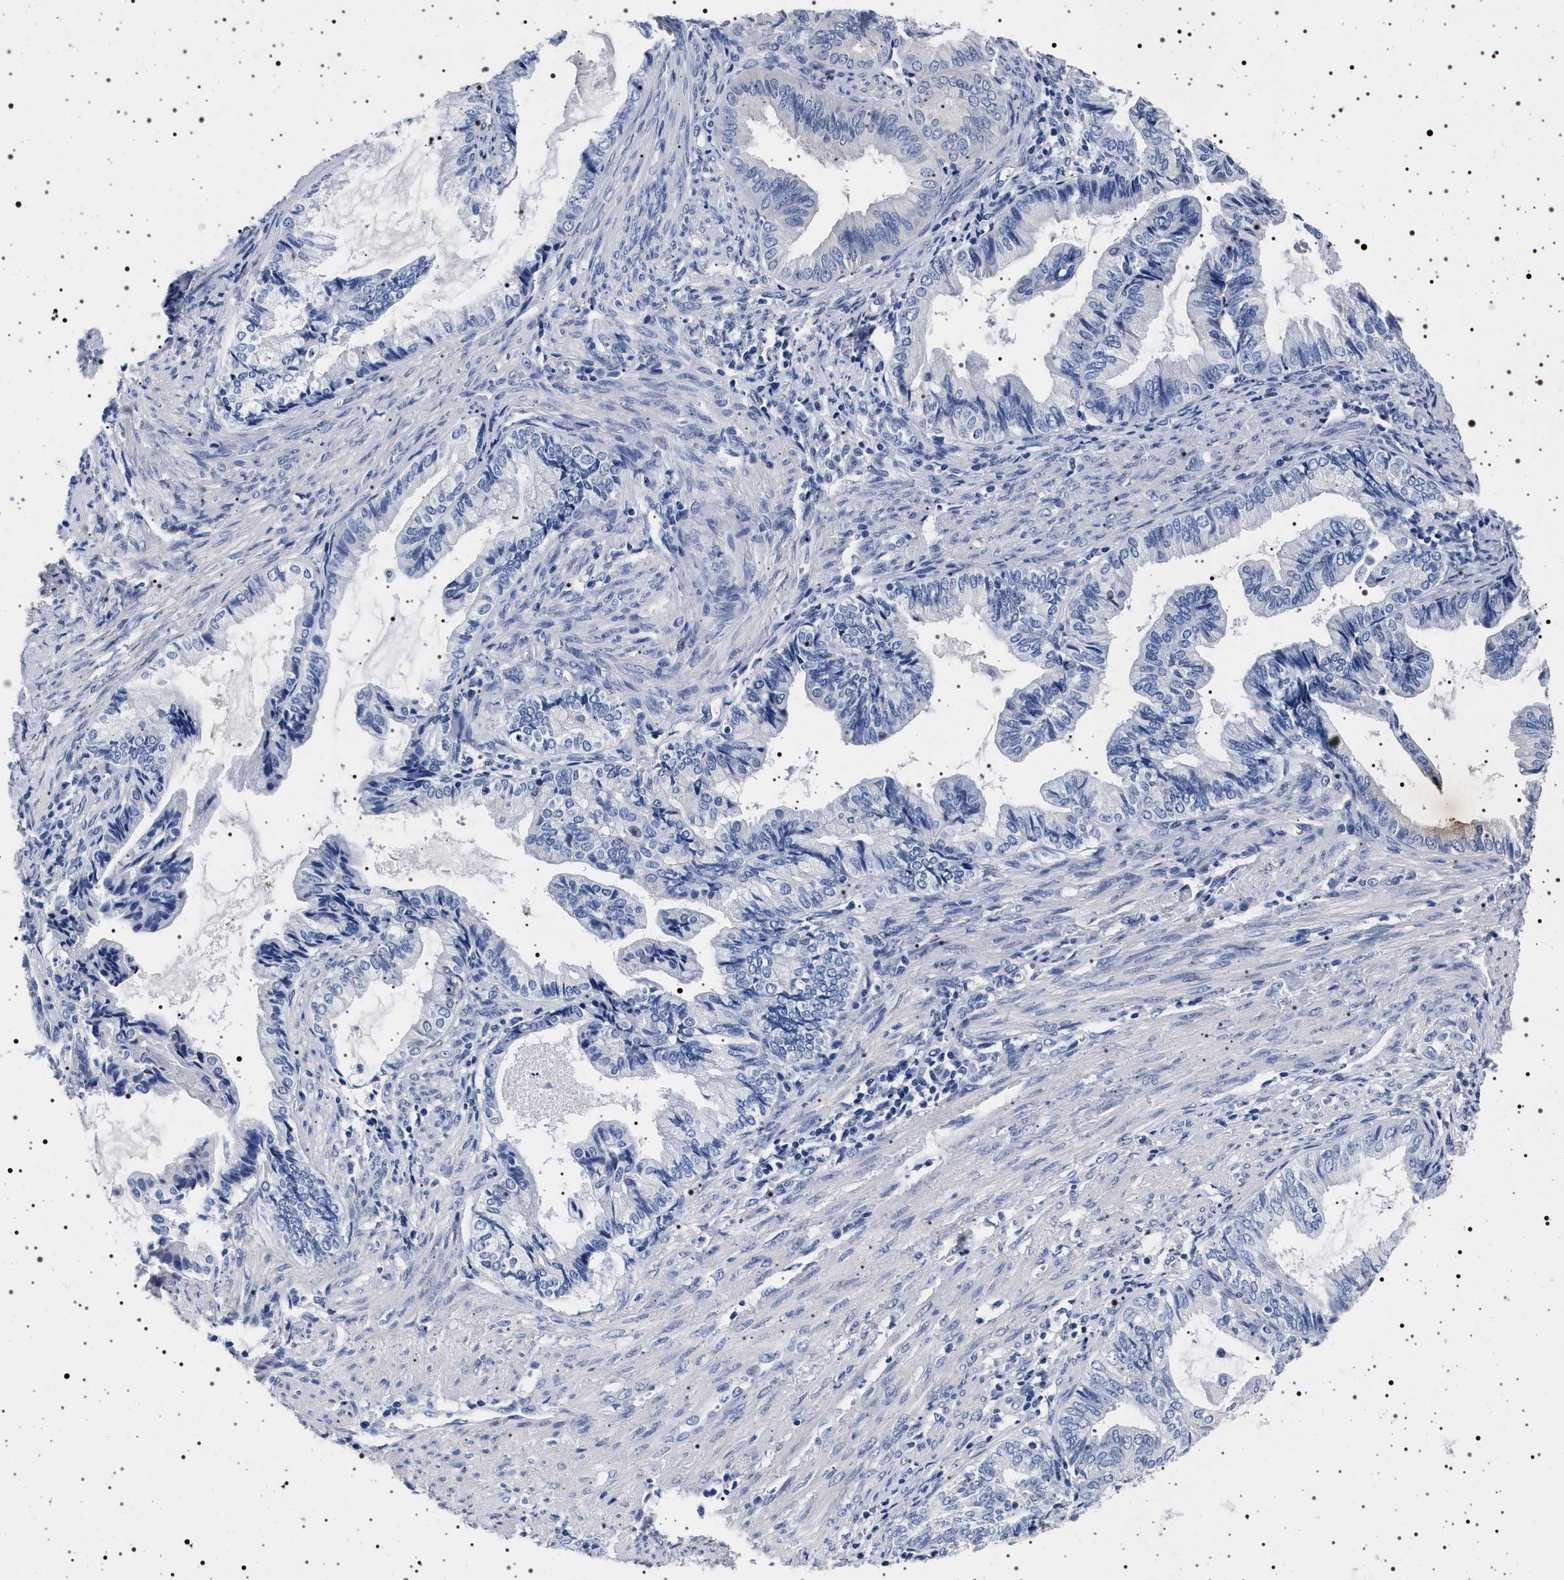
{"staining": {"intensity": "negative", "quantity": "none", "location": "none"}, "tissue": "endometrial cancer", "cell_type": "Tumor cells", "image_type": "cancer", "snomed": [{"axis": "morphology", "description": "Adenocarcinoma, NOS"}, {"axis": "topography", "description": "Endometrium"}], "caption": "This is an immunohistochemistry histopathology image of human endometrial cancer. There is no positivity in tumor cells.", "gene": "MAPK10", "patient": {"sex": "female", "age": 86}}